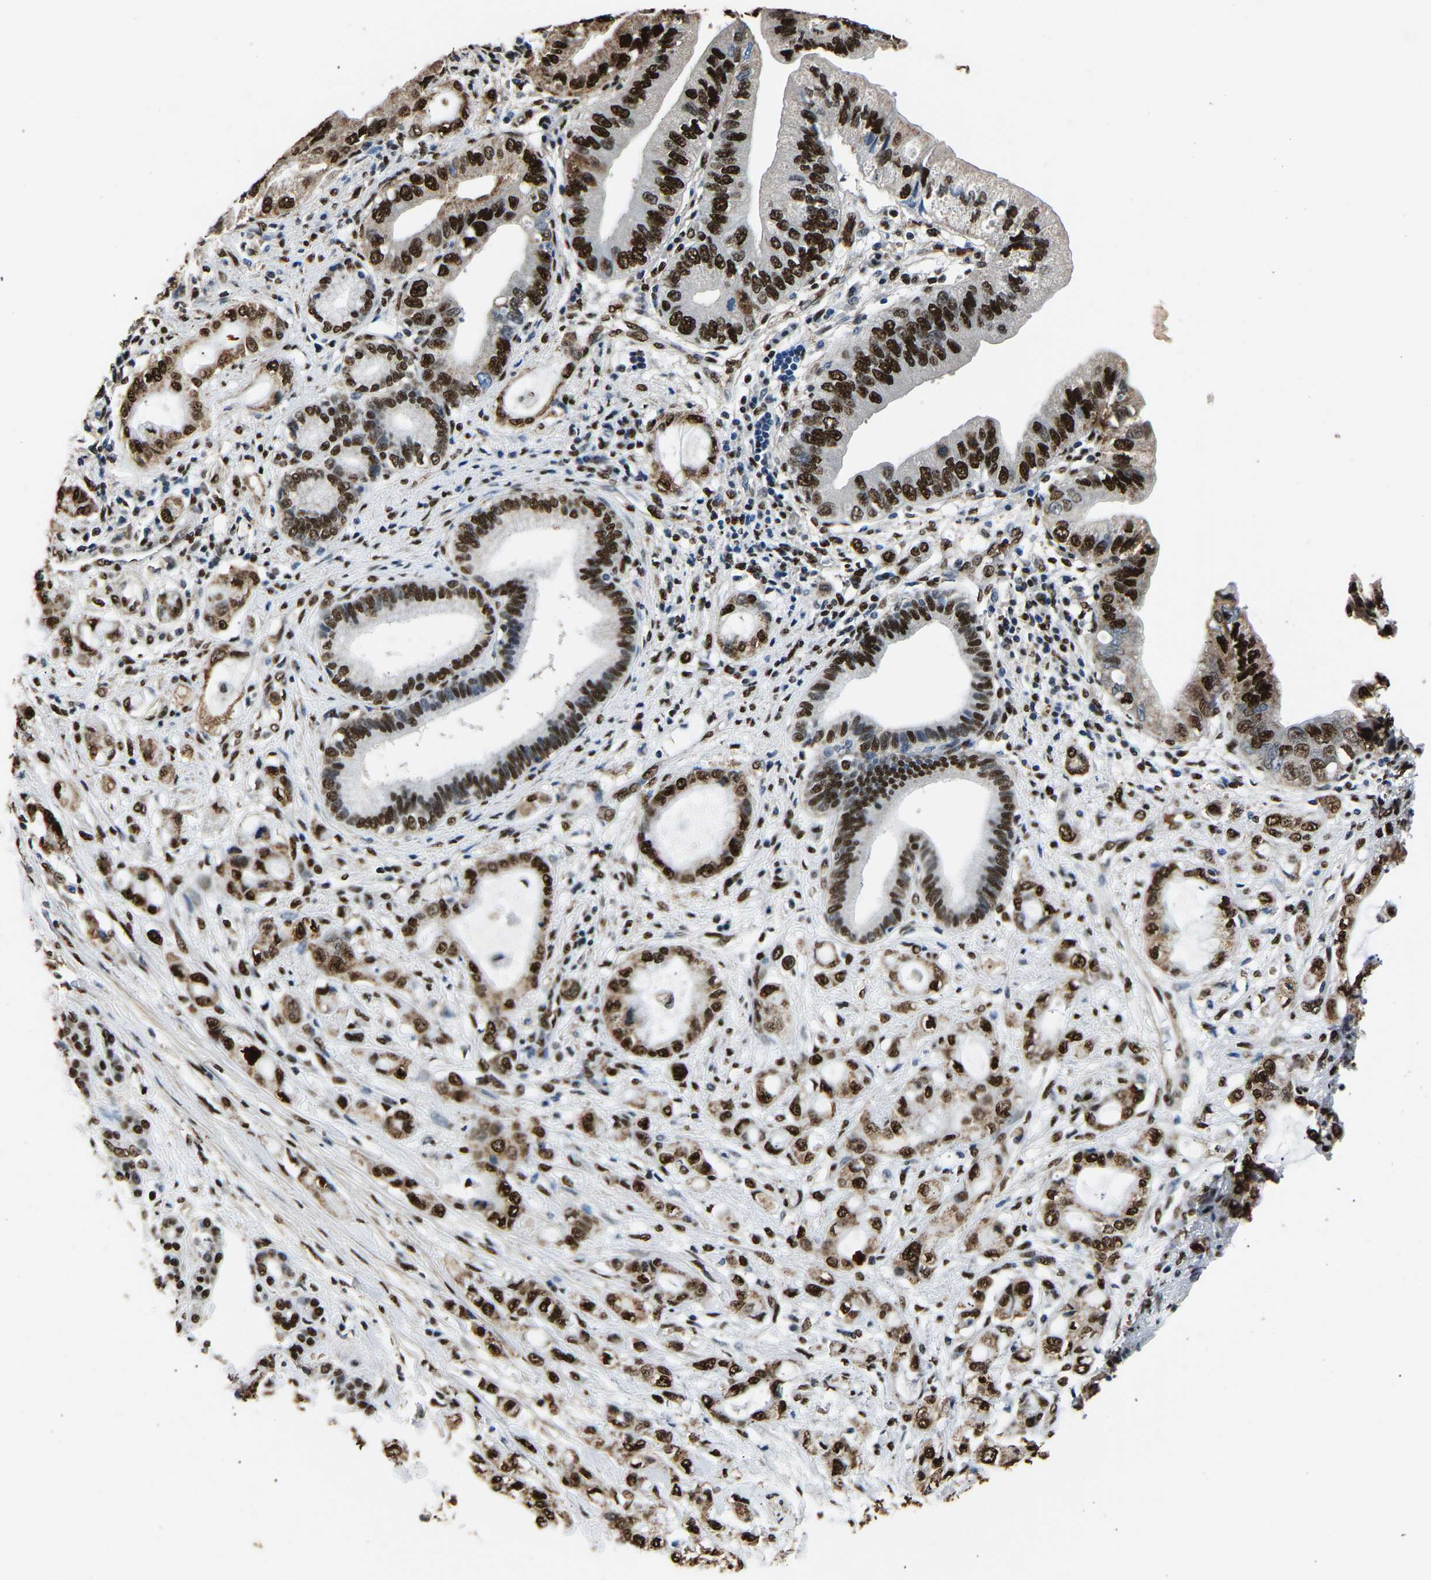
{"staining": {"intensity": "strong", "quantity": ">75%", "location": "cytoplasmic/membranous,nuclear"}, "tissue": "pancreatic cancer", "cell_type": "Tumor cells", "image_type": "cancer", "snomed": [{"axis": "morphology", "description": "Adenocarcinoma, NOS"}, {"axis": "topography", "description": "Pancreas"}], "caption": "Adenocarcinoma (pancreatic) was stained to show a protein in brown. There is high levels of strong cytoplasmic/membranous and nuclear positivity in about >75% of tumor cells.", "gene": "SAFB", "patient": {"sex": "female", "age": 56}}